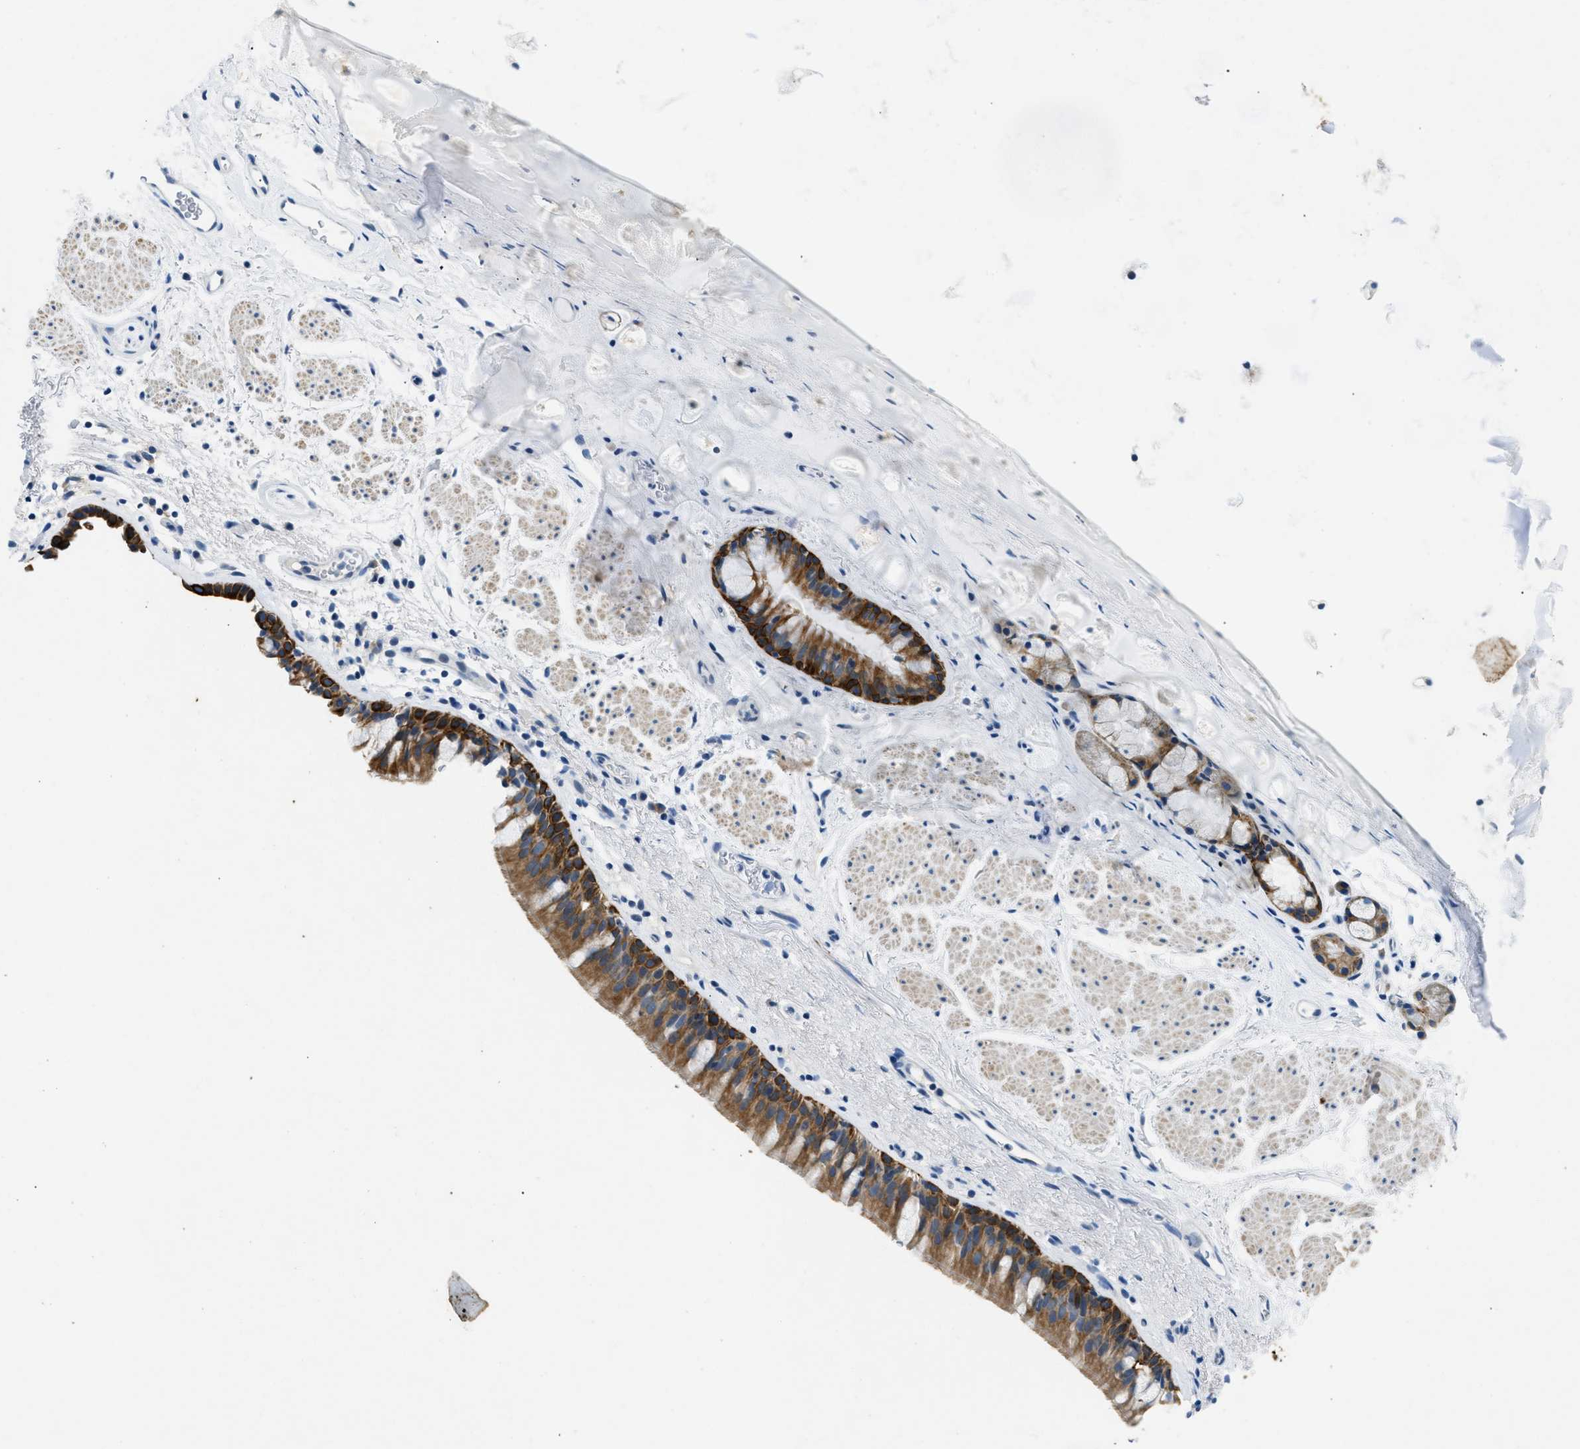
{"staining": {"intensity": "strong", "quantity": ">75%", "location": "cytoplasmic/membranous"}, "tissue": "bronchus", "cell_type": "Respiratory epithelial cells", "image_type": "normal", "snomed": [{"axis": "morphology", "description": "Normal tissue, NOS"}, {"axis": "topography", "description": "Cartilage tissue"}, {"axis": "topography", "description": "Bronchus"}], "caption": "Immunohistochemical staining of normal human bronchus shows high levels of strong cytoplasmic/membranous staining in approximately >75% of respiratory epithelial cells. (Brightfield microscopy of DAB IHC at high magnification).", "gene": "CFAP20", "patient": {"sex": "female", "age": 53}}